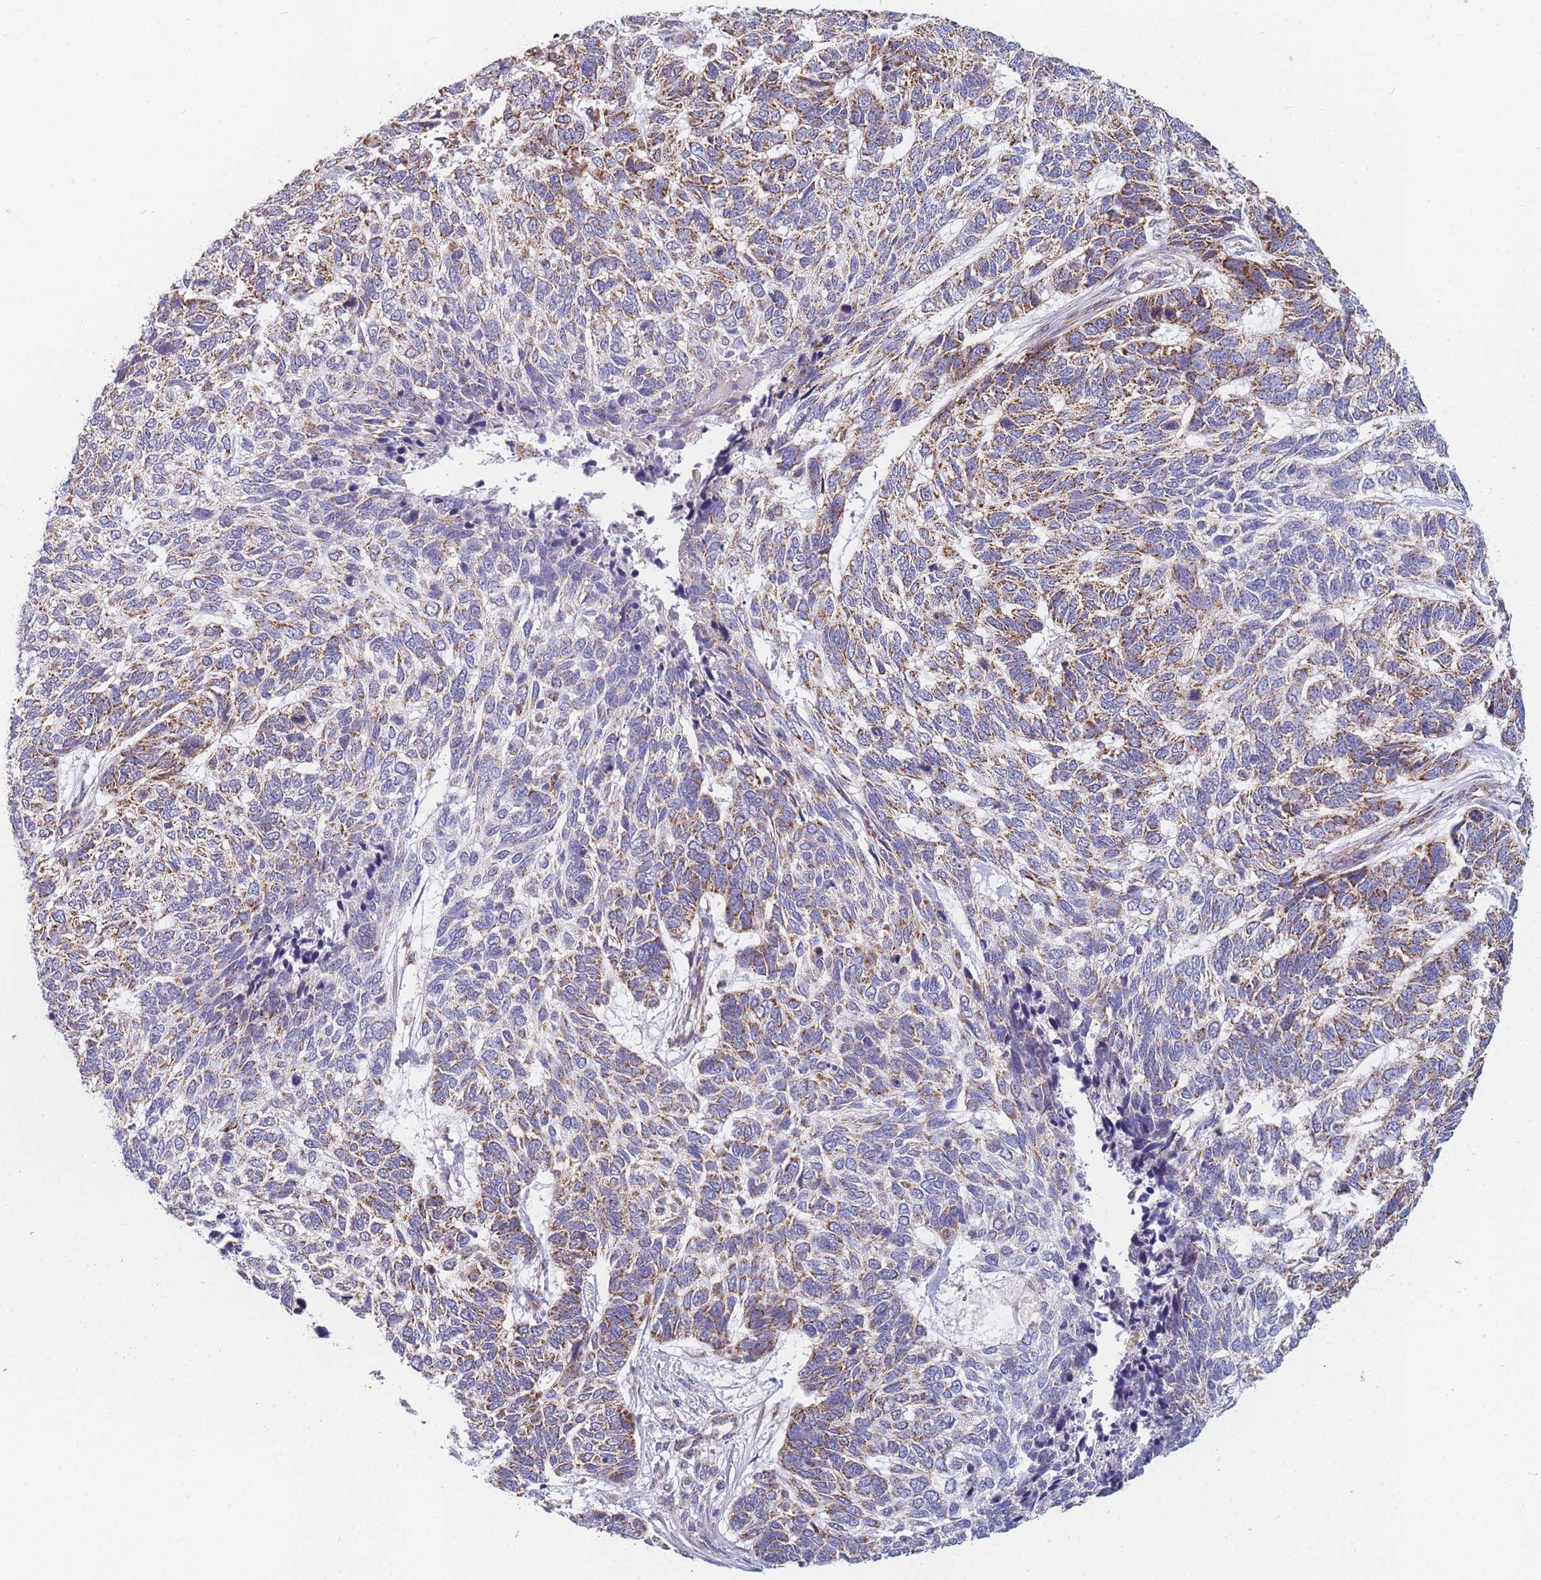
{"staining": {"intensity": "moderate", "quantity": "25%-75%", "location": "cytoplasmic/membranous"}, "tissue": "skin cancer", "cell_type": "Tumor cells", "image_type": "cancer", "snomed": [{"axis": "morphology", "description": "Basal cell carcinoma"}, {"axis": "topography", "description": "Skin"}], "caption": "Immunohistochemistry (IHC) (DAB (3,3'-diaminobenzidine)) staining of human basal cell carcinoma (skin) demonstrates moderate cytoplasmic/membranous protein staining in about 25%-75% of tumor cells.", "gene": "MRPS11", "patient": {"sex": "female", "age": 65}}